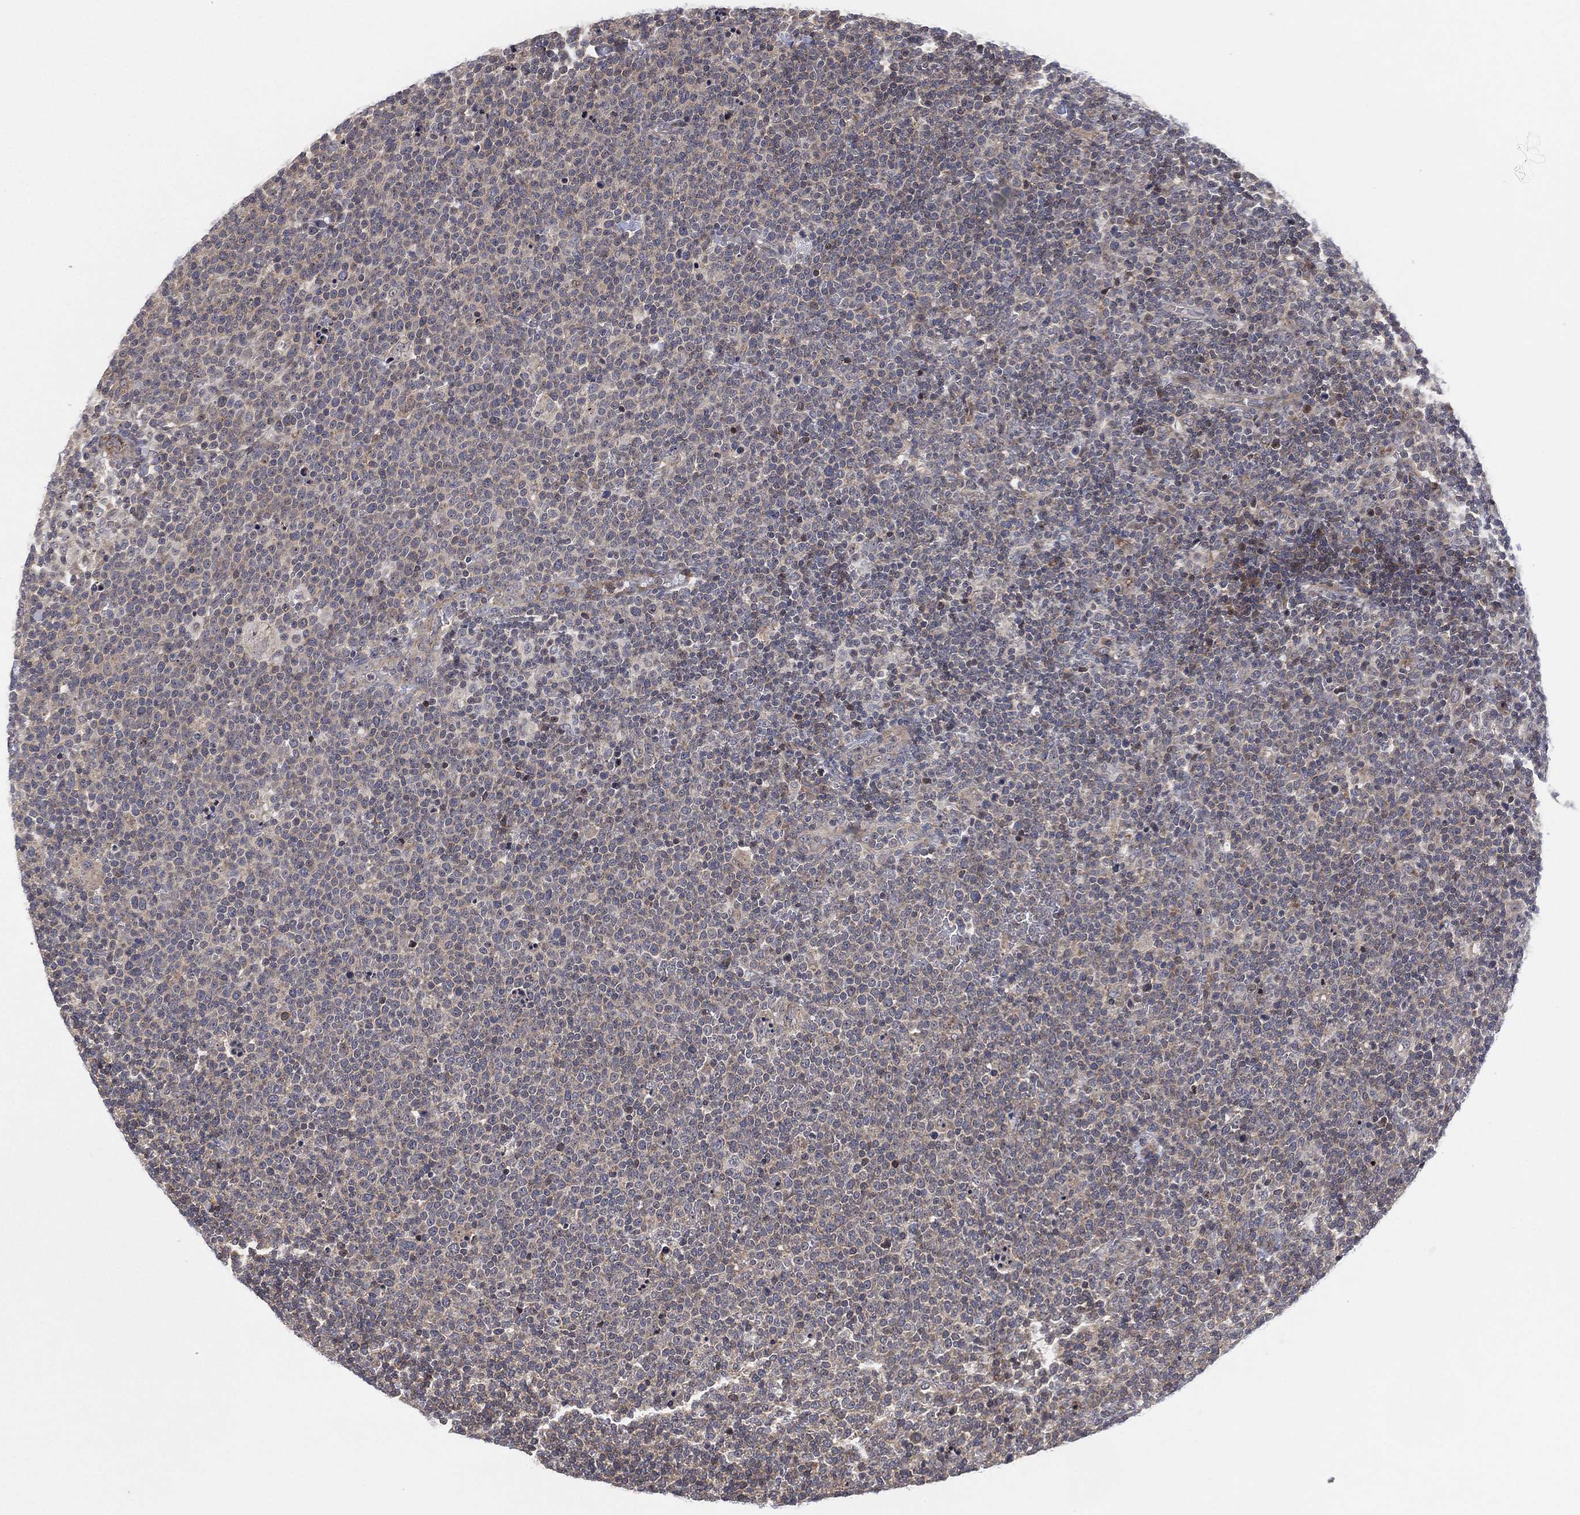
{"staining": {"intensity": "negative", "quantity": "none", "location": "none"}, "tissue": "lymphoma", "cell_type": "Tumor cells", "image_type": "cancer", "snomed": [{"axis": "morphology", "description": "Malignant lymphoma, non-Hodgkin's type, High grade"}, {"axis": "topography", "description": "Lymph node"}], "caption": "Tumor cells are negative for brown protein staining in malignant lymphoma, non-Hodgkin's type (high-grade).", "gene": "TMCO1", "patient": {"sex": "male", "age": 61}}